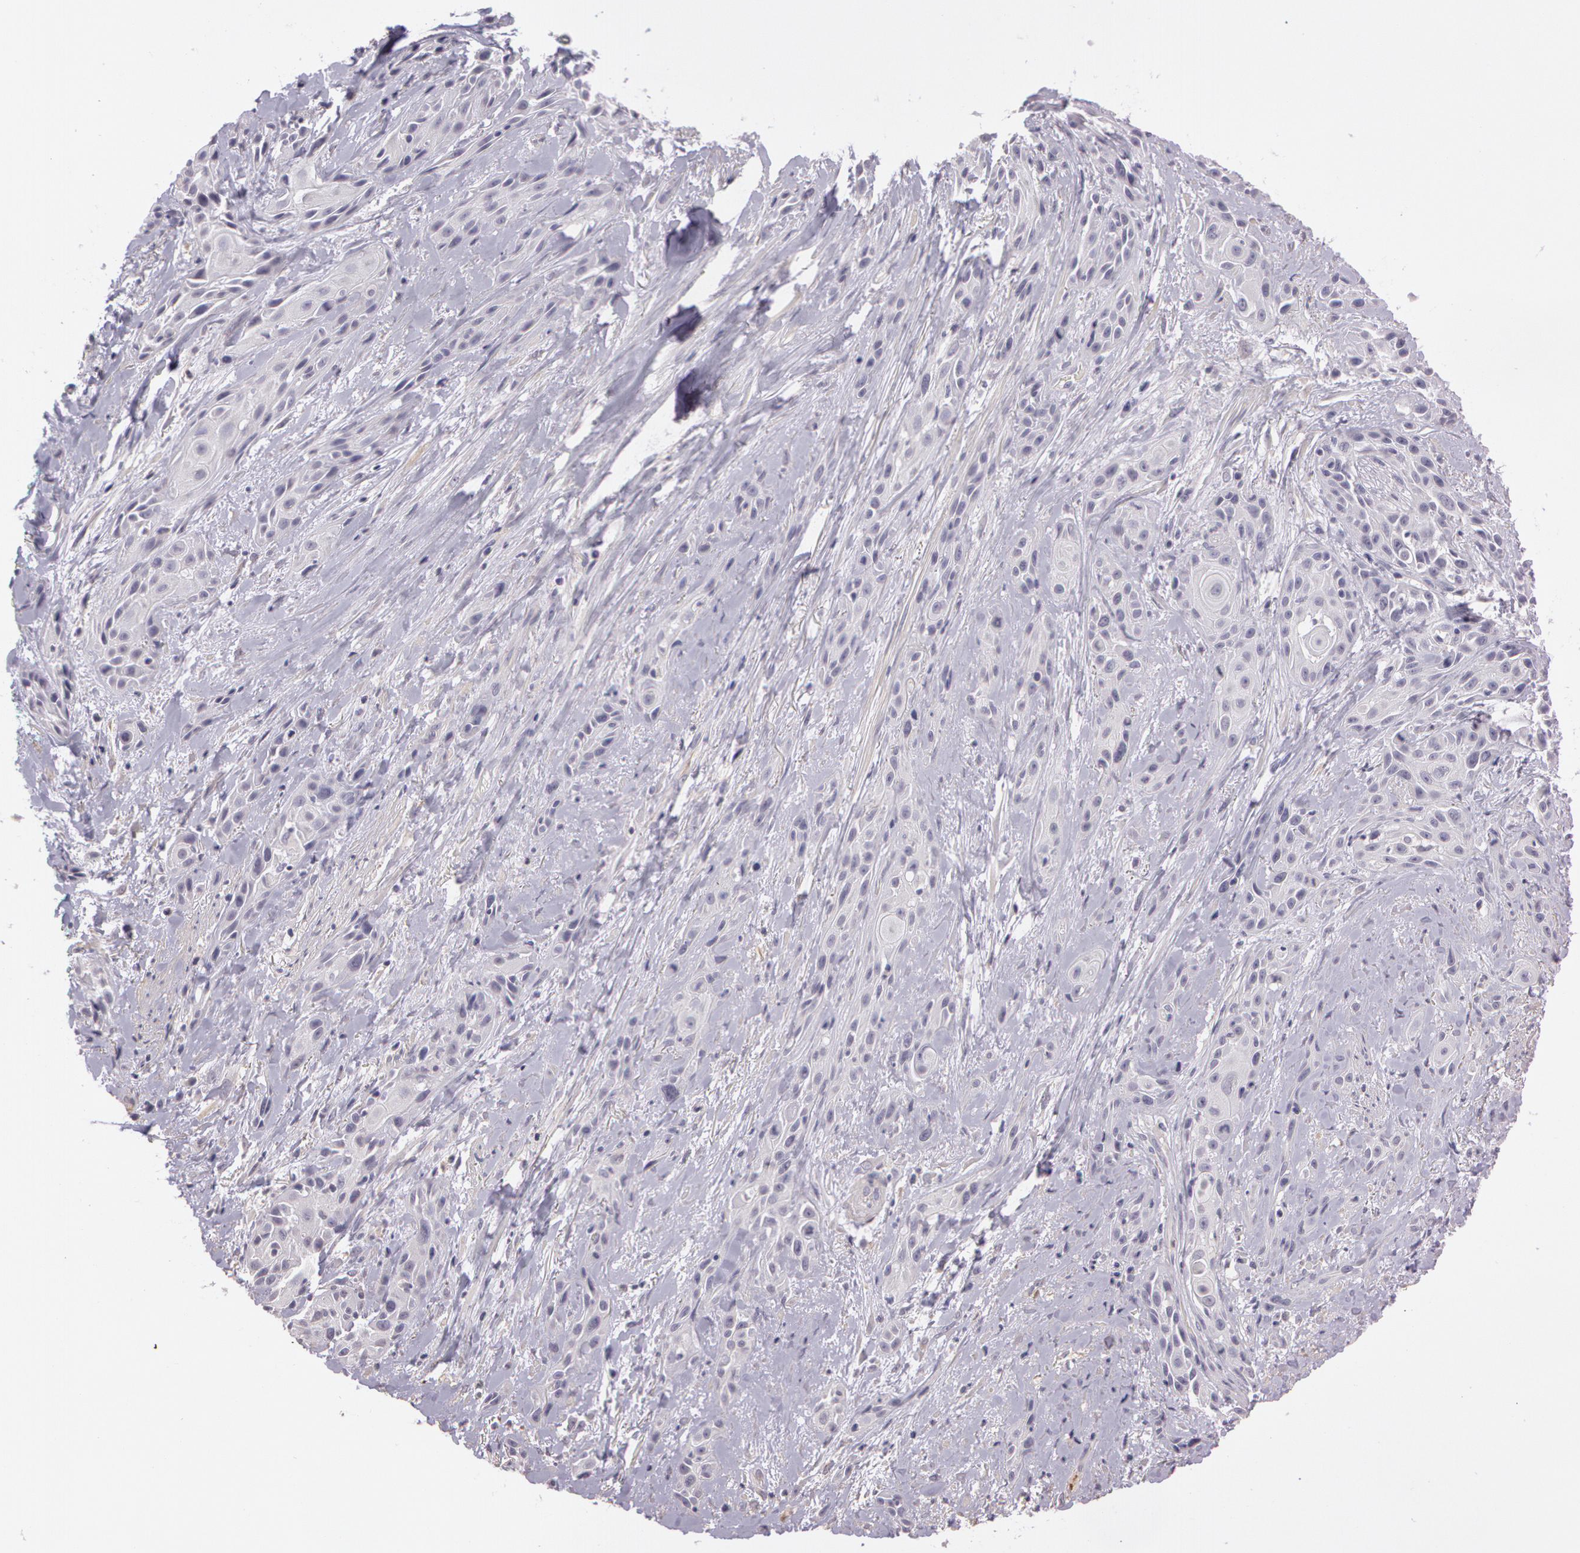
{"staining": {"intensity": "negative", "quantity": "none", "location": "none"}, "tissue": "skin cancer", "cell_type": "Tumor cells", "image_type": "cancer", "snomed": [{"axis": "morphology", "description": "Squamous cell carcinoma, NOS"}, {"axis": "topography", "description": "Skin"}, {"axis": "topography", "description": "Anal"}], "caption": "High power microscopy micrograph of an immunohistochemistry (IHC) image of squamous cell carcinoma (skin), revealing no significant expression in tumor cells.", "gene": "G2E3", "patient": {"sex": "male", "age": 64}}